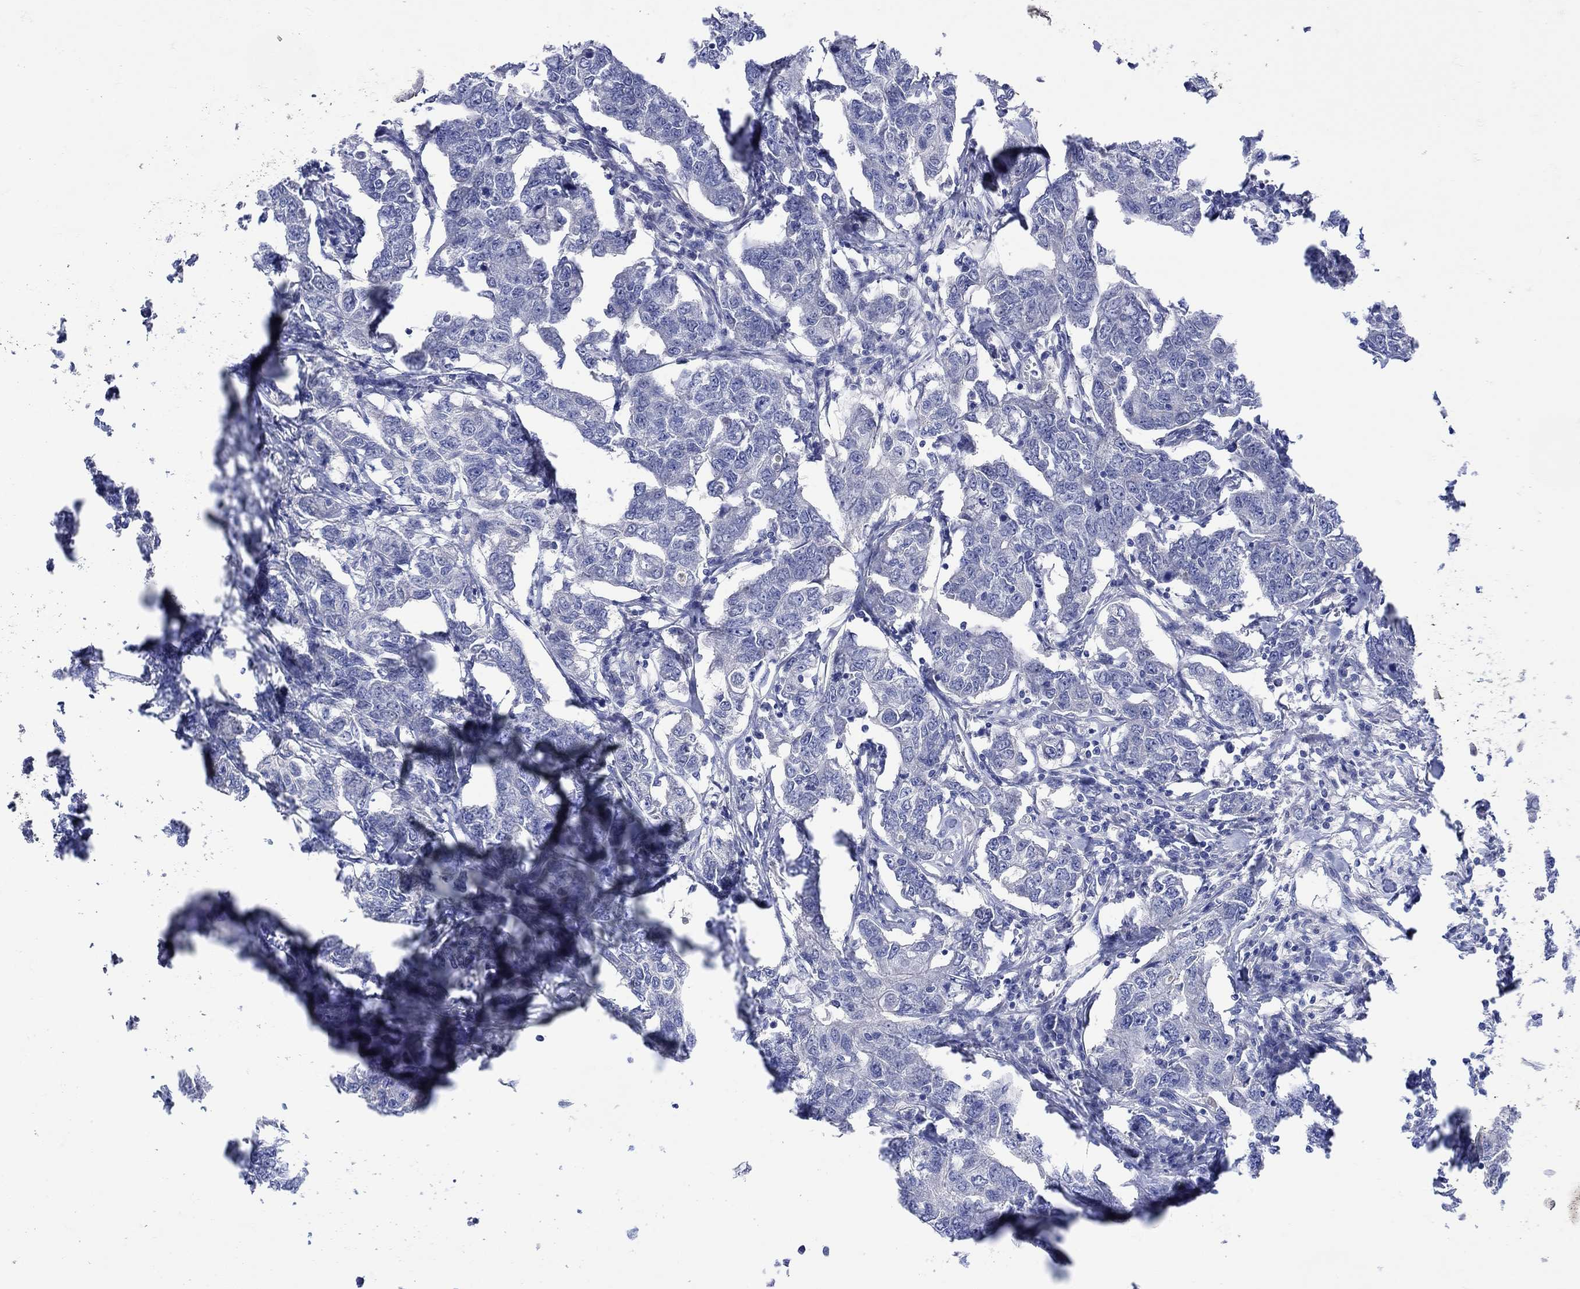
{"staining": {"intensity": "negative", "quantity": "none", "location": "none"}, "tissue": "breast cancer", "cell_type": "Tumor cells", "image_type": "cancer", "snomed": [{"axis": "morphology", "description": "Duct carcinoma"}, {"axis": "topography", "description": "Breast"}], "caption": "Image shows no significant protein expression in tumor cells of breast cancer. (DAB (3,3'-diaminobenzidine) immunohistochemistry visualized using brightfield microscopy, high magnification).", "gene": "MSI1", "patient": {"sex": "female", "age": 88}}